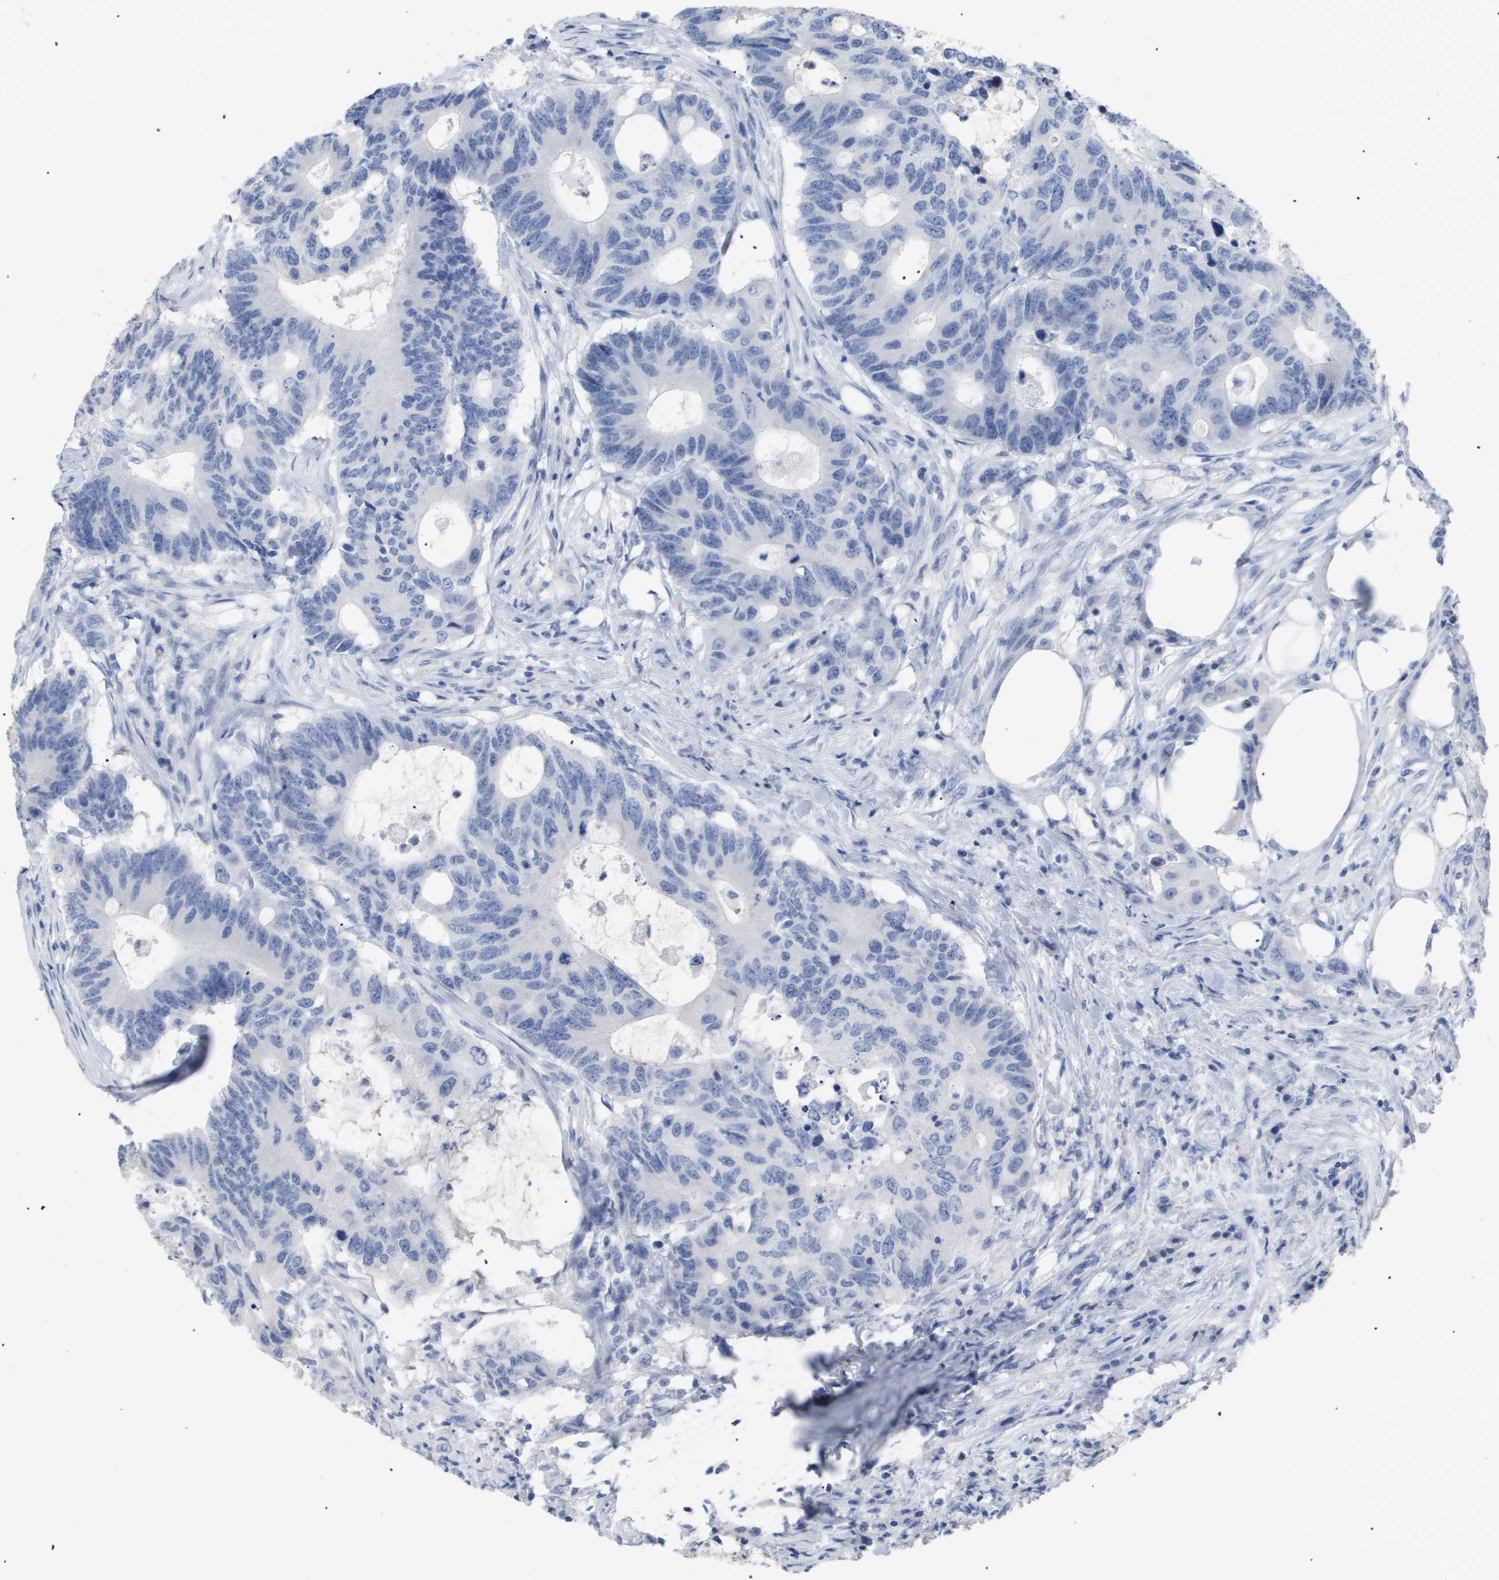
{"staining": {"intensity": "negative", "quantity": "none", "location": "none"}, "tissue": "colorectal cancer", "cell_type": "Tumor cells", "image_type": "cancer", "snomed": [{"axis": "morphology", "description": "Adenocarcinoma, NOS"}, {"axis": "topography", "description": "Colon"}], "caption": "Immunohistochemistry (IHC) photomicrograph of neoplastic tissue: colorectal cancer stained with DAB exhibits no significant protein staining in tumor cells. (DAB immunohistochemistry (IHC) with hematoxylin counter stain).", "gene": "CAV3", "patient": {"sex": "male", "age": 71}}